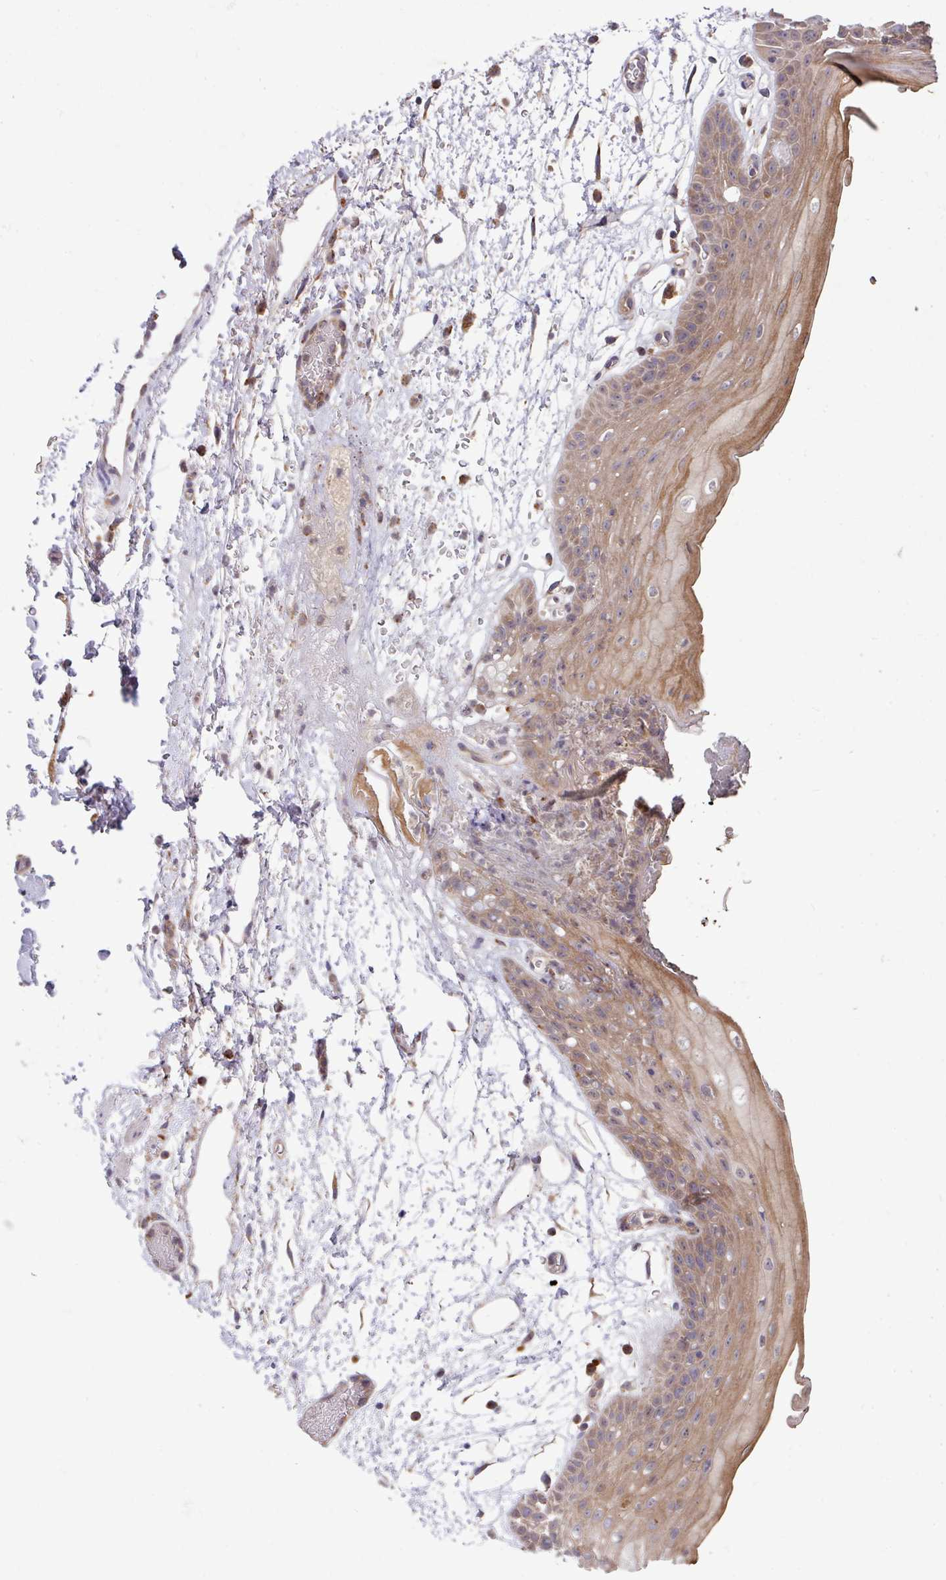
{"staining": {"intensity": "moderate", "quantity": ">75%", "location": "cytoplasmic/membranous"}, "tissue": "oral mucosa", "cell_type": "Squamous epithelial cells", "image_type": "normal", "snomed": [{"axis": "morphology", "description": "Normal tissue, NOS"}, {"axis": "topography", "description": "Oral tissue"}, {"axis": "topography", "description": "Tounge, NOS"}], "caption": "IHC photomicrograph of benign oral mucosa: human oral mucosa stained using immunohistochemistry displays medium levels of moderate protein expression localized specifically in the cytoplasmic/membranous of squamous epithelial cells, appearing as a cytoplasmic/membranous brown color.", "gene": "TRIM14", "patient": {"sex": "female", "age": 59}}